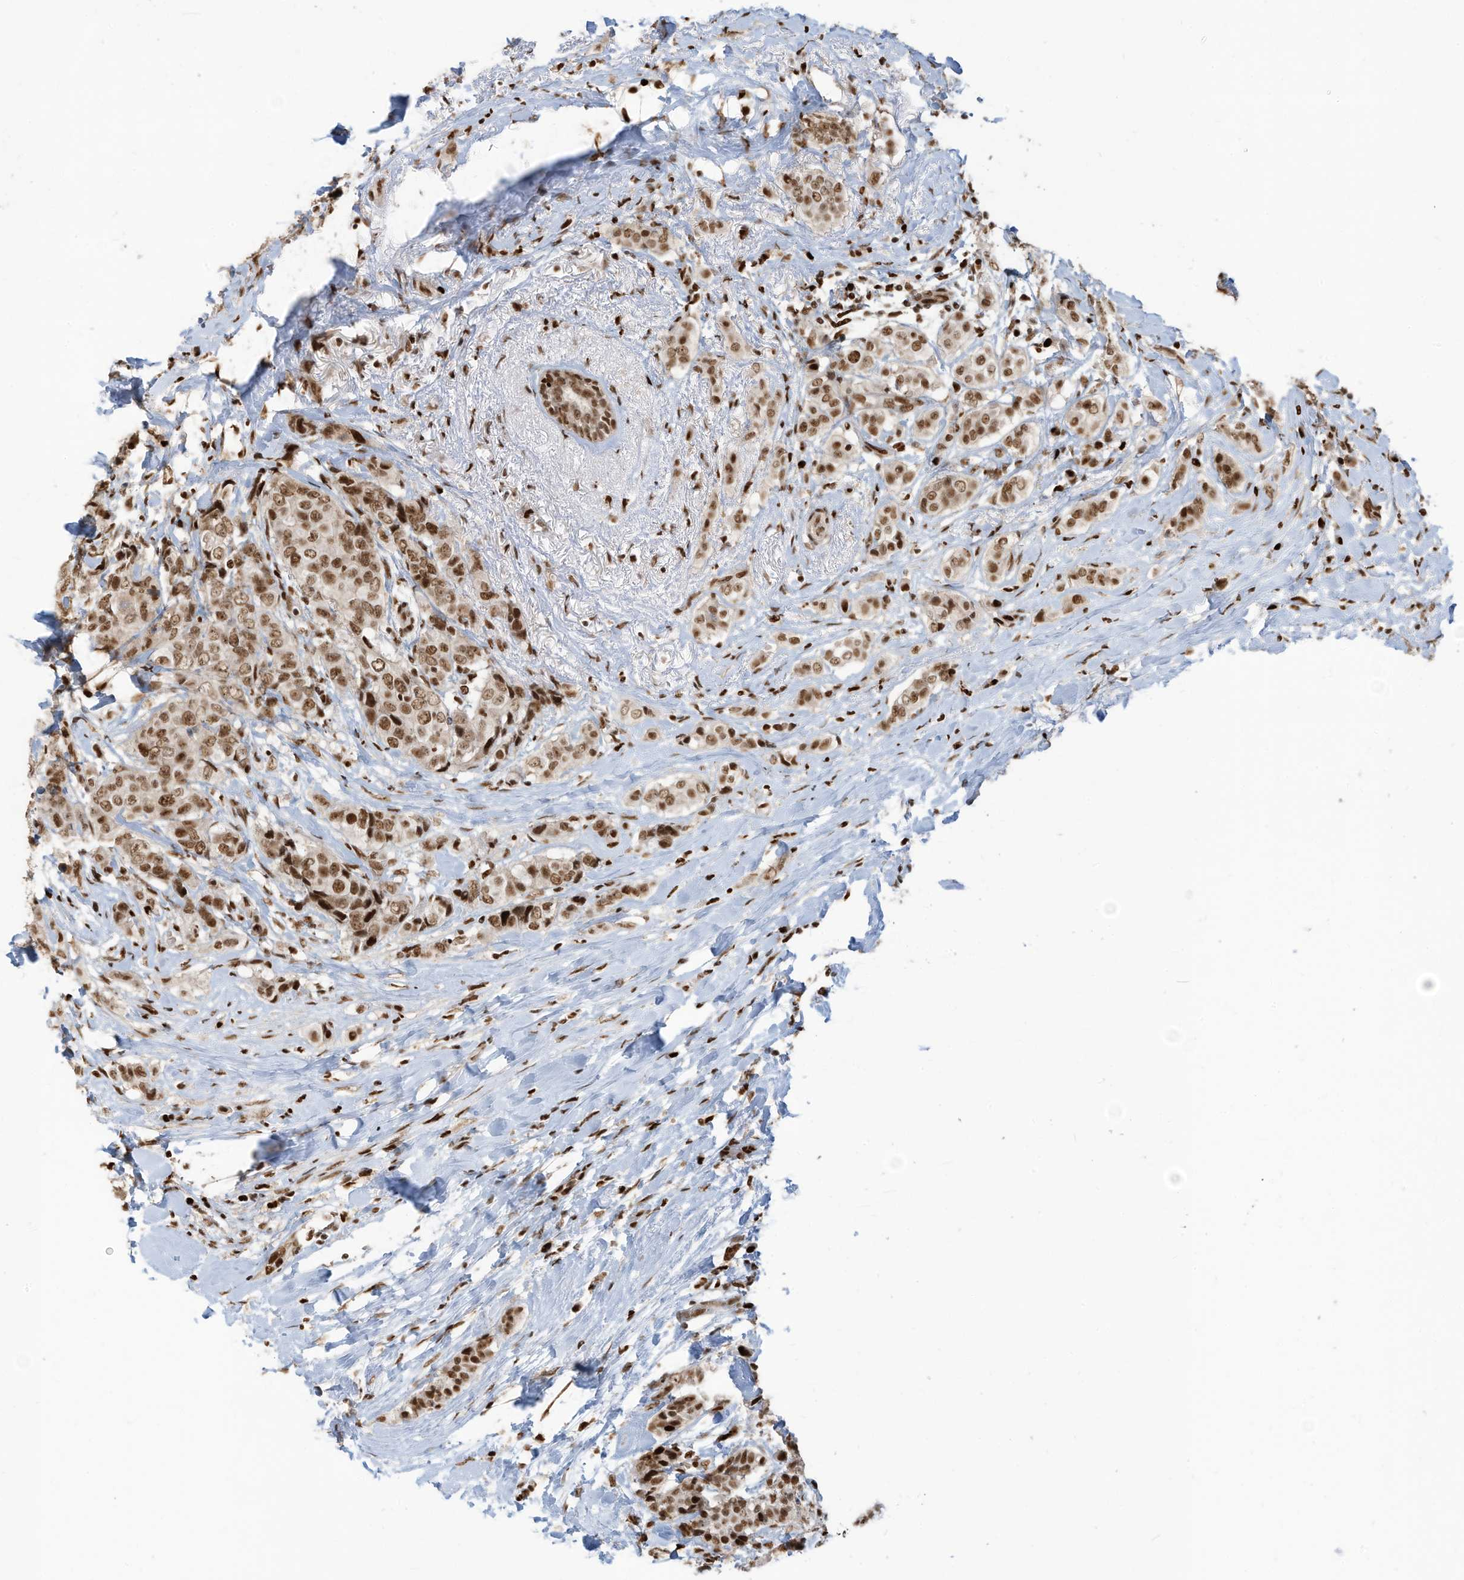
{"staining": {"intensity": "moderate", "quantity": ">75%", "location": "nuclear"}, "tissue": "breast cancer", "cell_type": "Tumor cells", "image_type": "cancer", "snomed": [{"axis": "morphology", "description": "Lobular carcinoma"}, {"axis": "topography", "description": "Breast"}], "caption": "The photomicrograph exhibits staining of breast cancer, revealing moderate nuclear protein staining (brown color) within tumor cells. (Brightfield microscopy of DAB IHC at high magnification).", "gene": "SAMD15", "patient": {"sex": "female", "age": 51}}